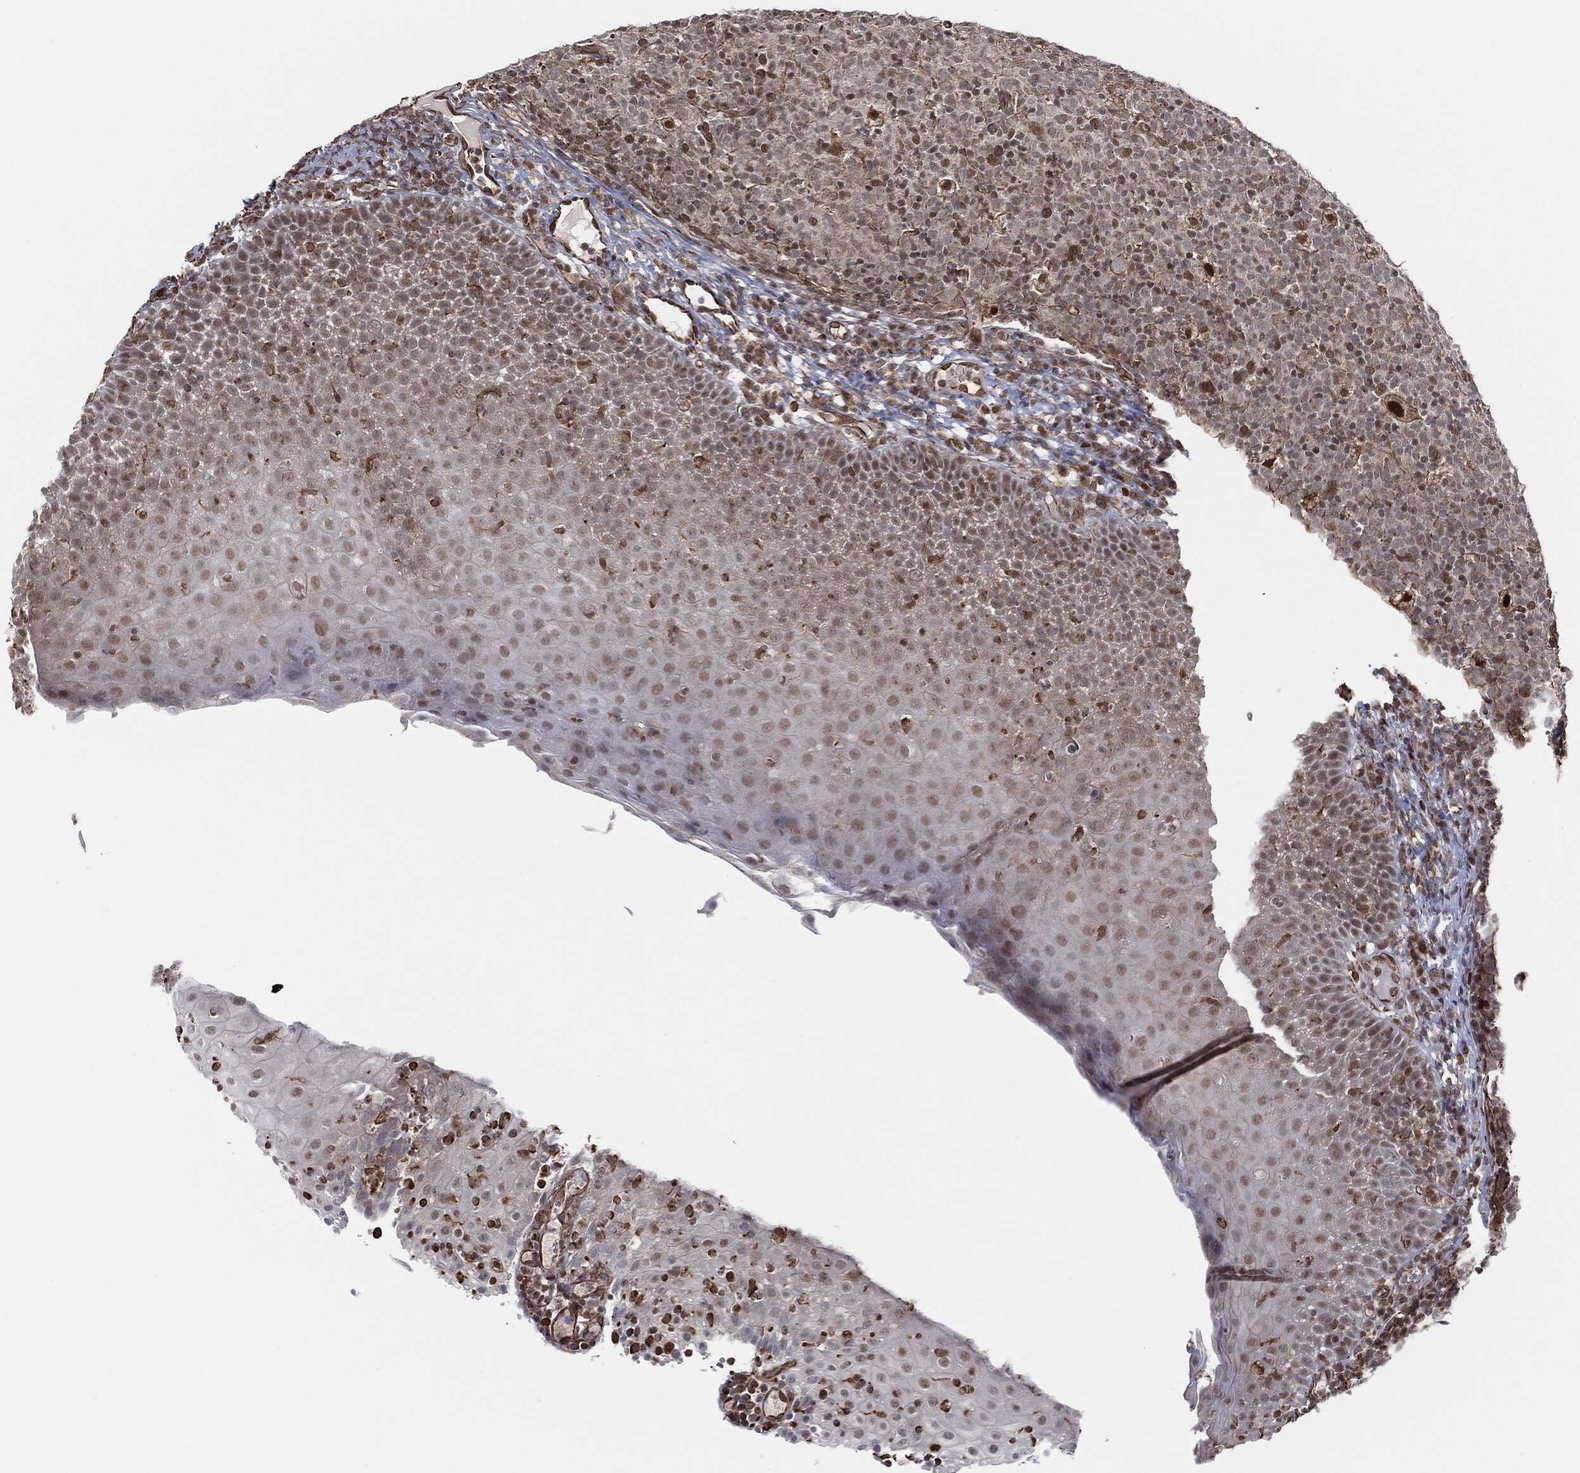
{"staining": {"intensity": "strong", "quantity": "<25%", "location": "nuclear"}, "tissue": "tonsil", "cell_type": "Germinal center cells", "image_type": "normal", "snomed": [{"axis": "morphology", "description": "Normal tissue, NOS"}, {"axis": "topography", "description": "Tonsil"}], "caption": "Normal tonsil displays strong nuclear staining in approximately <25% of germinal center cells, visualized by immunohistochemistry. (Stains: DAB in brown, nuclei in blue, Microscopy: brightfield microscopy at high magnification).", "gene": "TP53RK", "patient": {"sex": "female", "age": 5}}